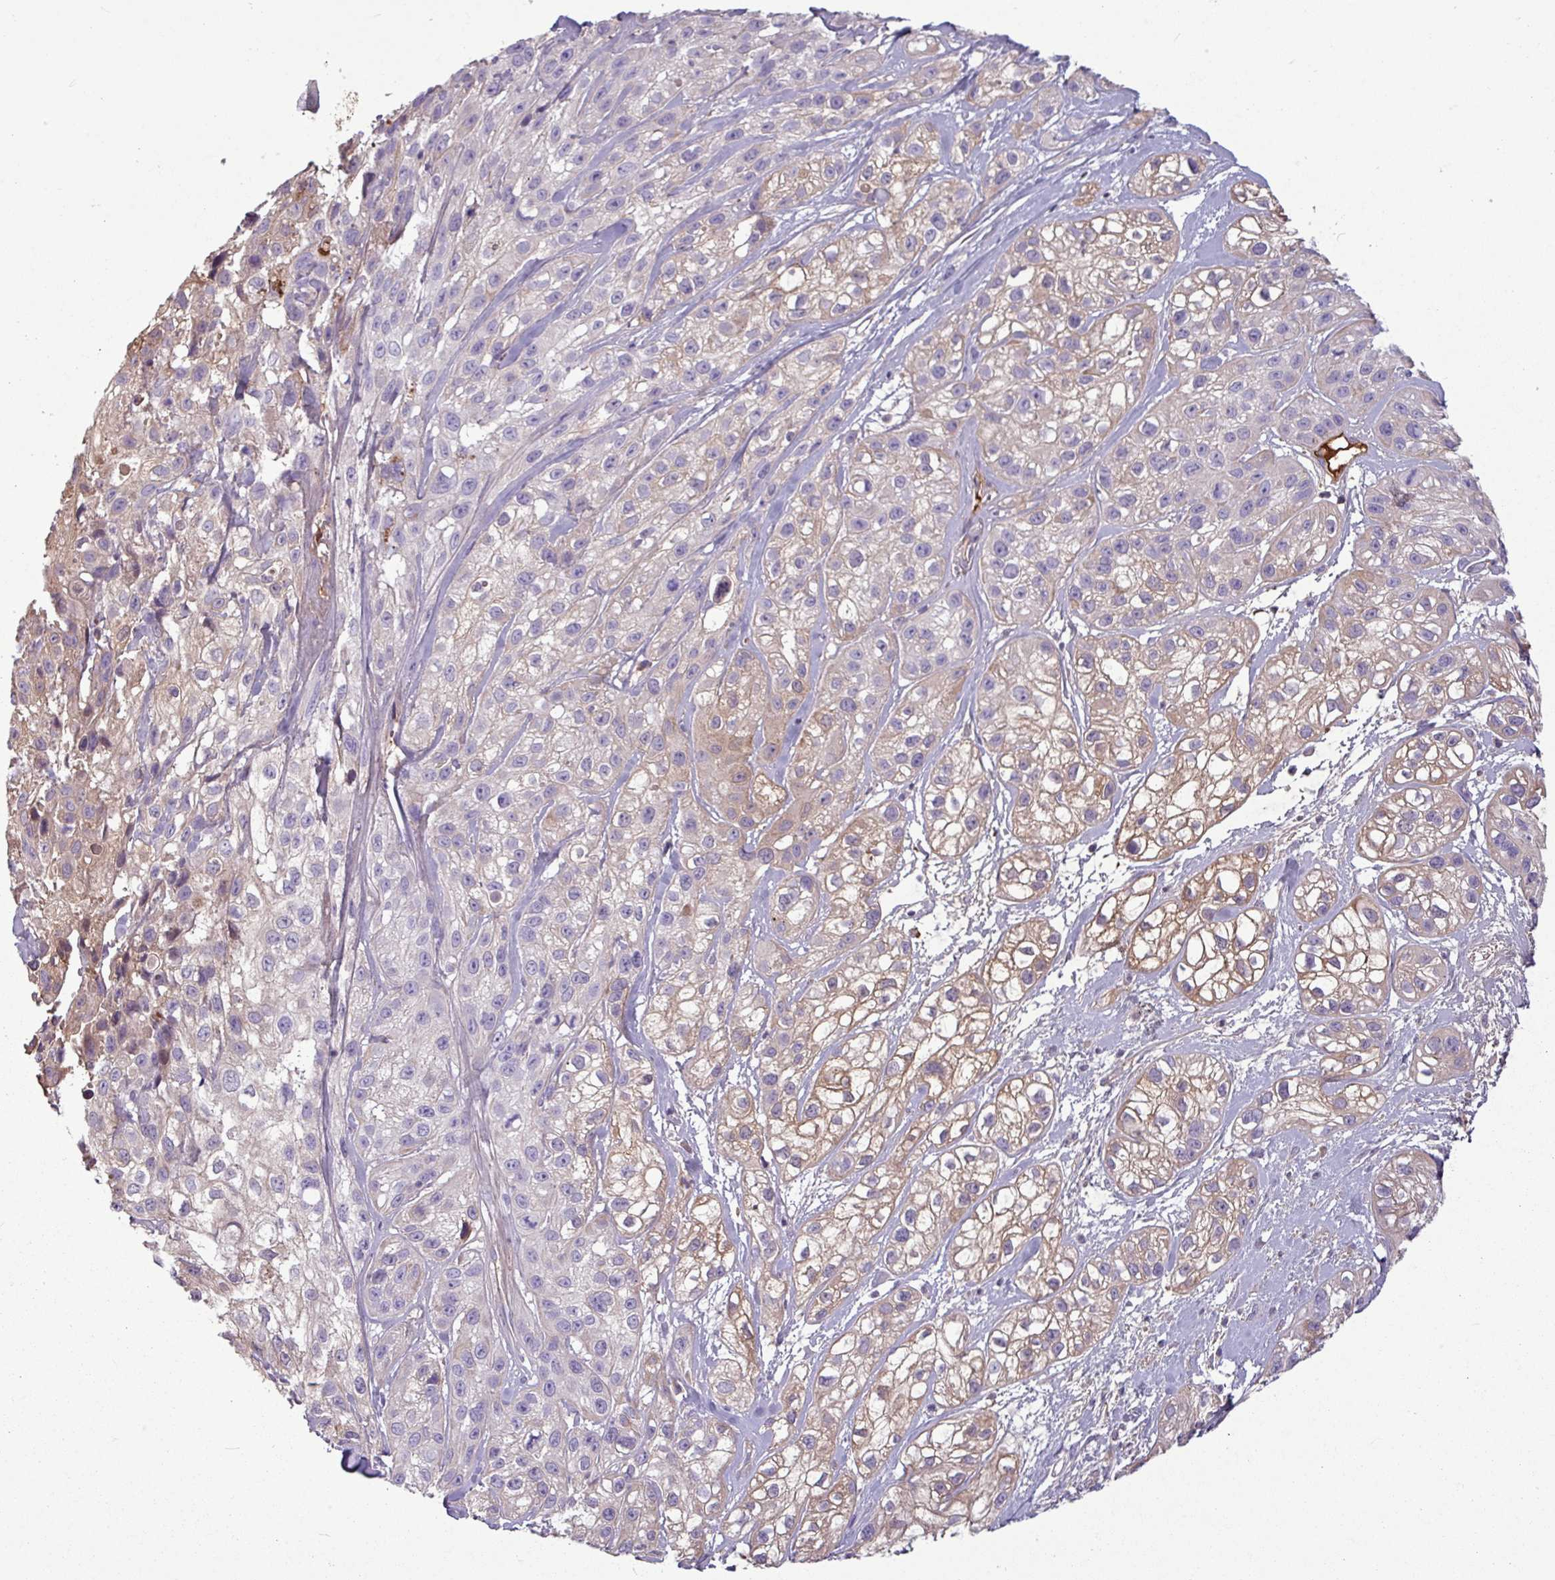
{"staining": {"intensity": "weak", "quantity": "25%-75%", "location": "cytoplasmic/membranous"}, "tissue": "skin cancer", "cell_type": "Tumor cells", "image_type": "cancer", "snomed": [{"axis": "morphology", "description": "Squamous cell carcinoma, NOS"}, {"axis": "topography", "description": "Skin"}], "caption": "This histopathology image shows IHC staining of human skin cancer (squamous cell carcinoma), with low weak cytoplasmic/membranous staining in approximately 25%-75% of tumor cells.", "gene": "C4B", "patient": {"sex": "male", "age": 82}}